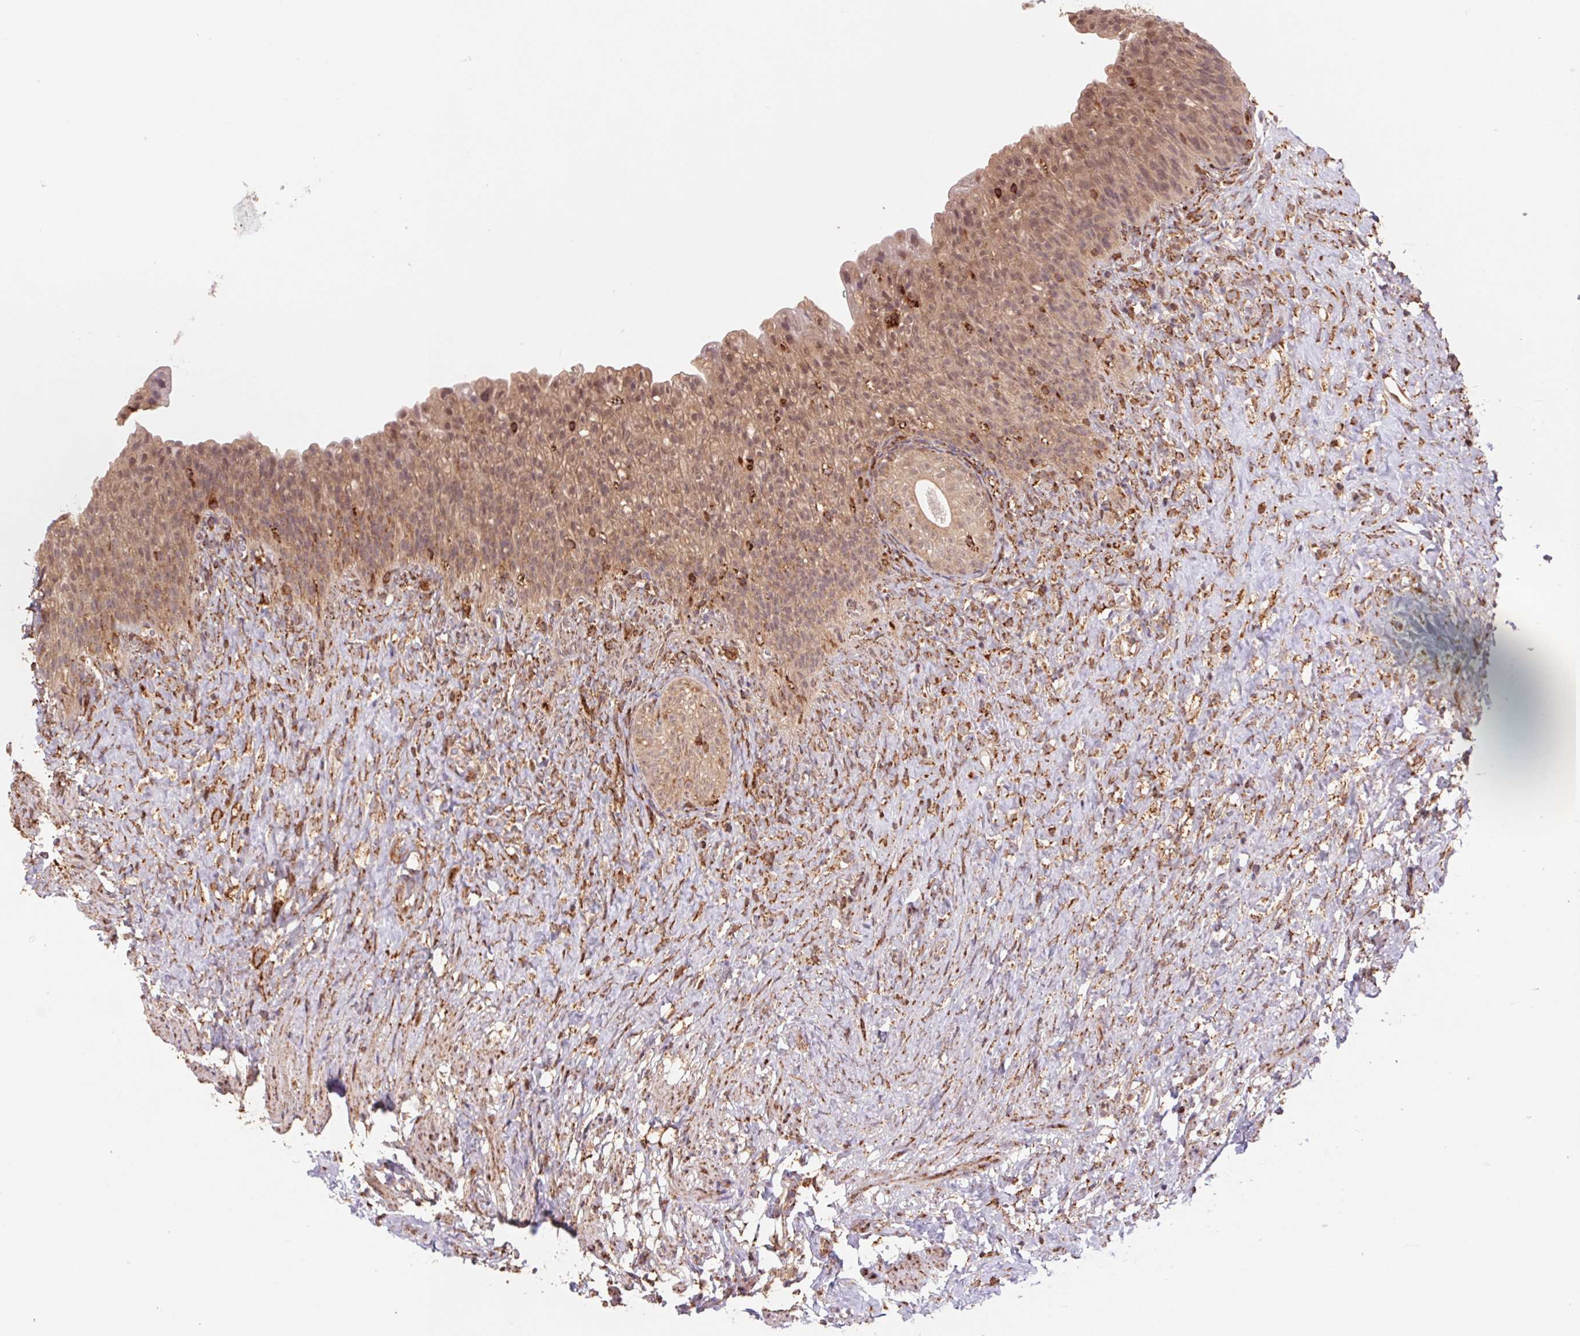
{"staining": {"intensity": "weak", "quantity": ">75%", "location": "cytoplasmic/membranous"}, "tissue": "urinary bladder", "cell_type": "Urothelial cells", "image_type": "normal", "snomed": [{"axis": "morphology", "description": "Normal tissue, NOS"}, {"axis": "topography", "description": "Urinary bladder"}, {"axis": "topography", "description": "Prostate"}], "caption": "IHC (DAB) staining of normal human urinary bladder exhibits weak cytoplasmic/membranous protein expression in about >75% of urothelial cells.", "gene": "URM1", "patient": {"sex": "male", "age": 76}}